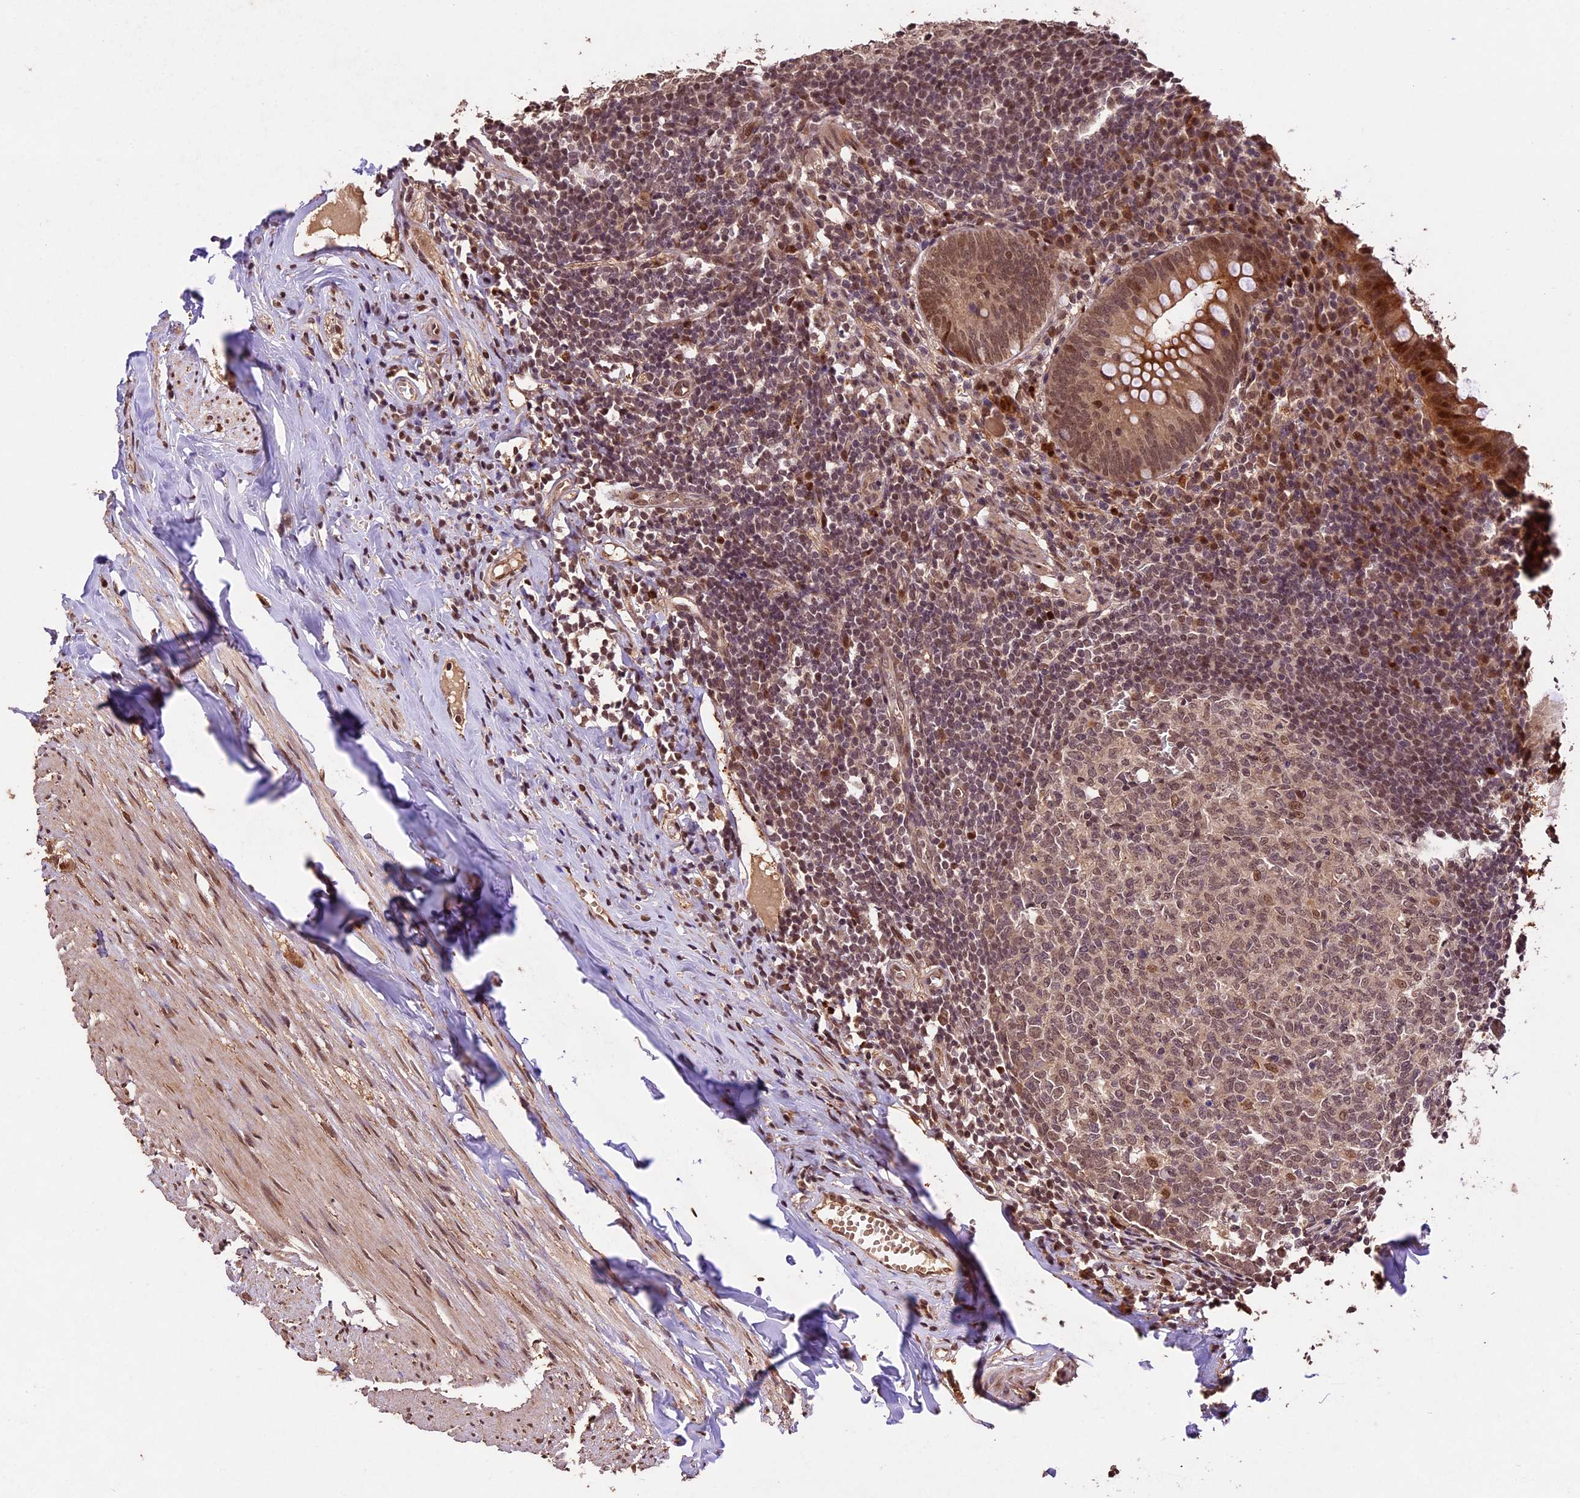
{"staining": {"intensity": "moderate", "quantity": ">75%", "location": "cytoplasmic/membranous,nuclear"}, "tissue": "appendix", "cell_type": "Glandular cells", "image_type": "normal", "snomed": [{"axis": "morphology", "description": "Normal tissue, NOS"}, {"axis": "topography", "description": "Appendix"}], "caption": "Immunohistochemistry (IHC) micrograph of unremarkable appendix stained for a protein (brown), which demonstrates medium levels of moderate cytoplasmic/membranous,nuclear expression in approximately >75% of glandular cells.", "gene": "CDKN2AIP", "patient": {"sex": "female", "age": 51}}